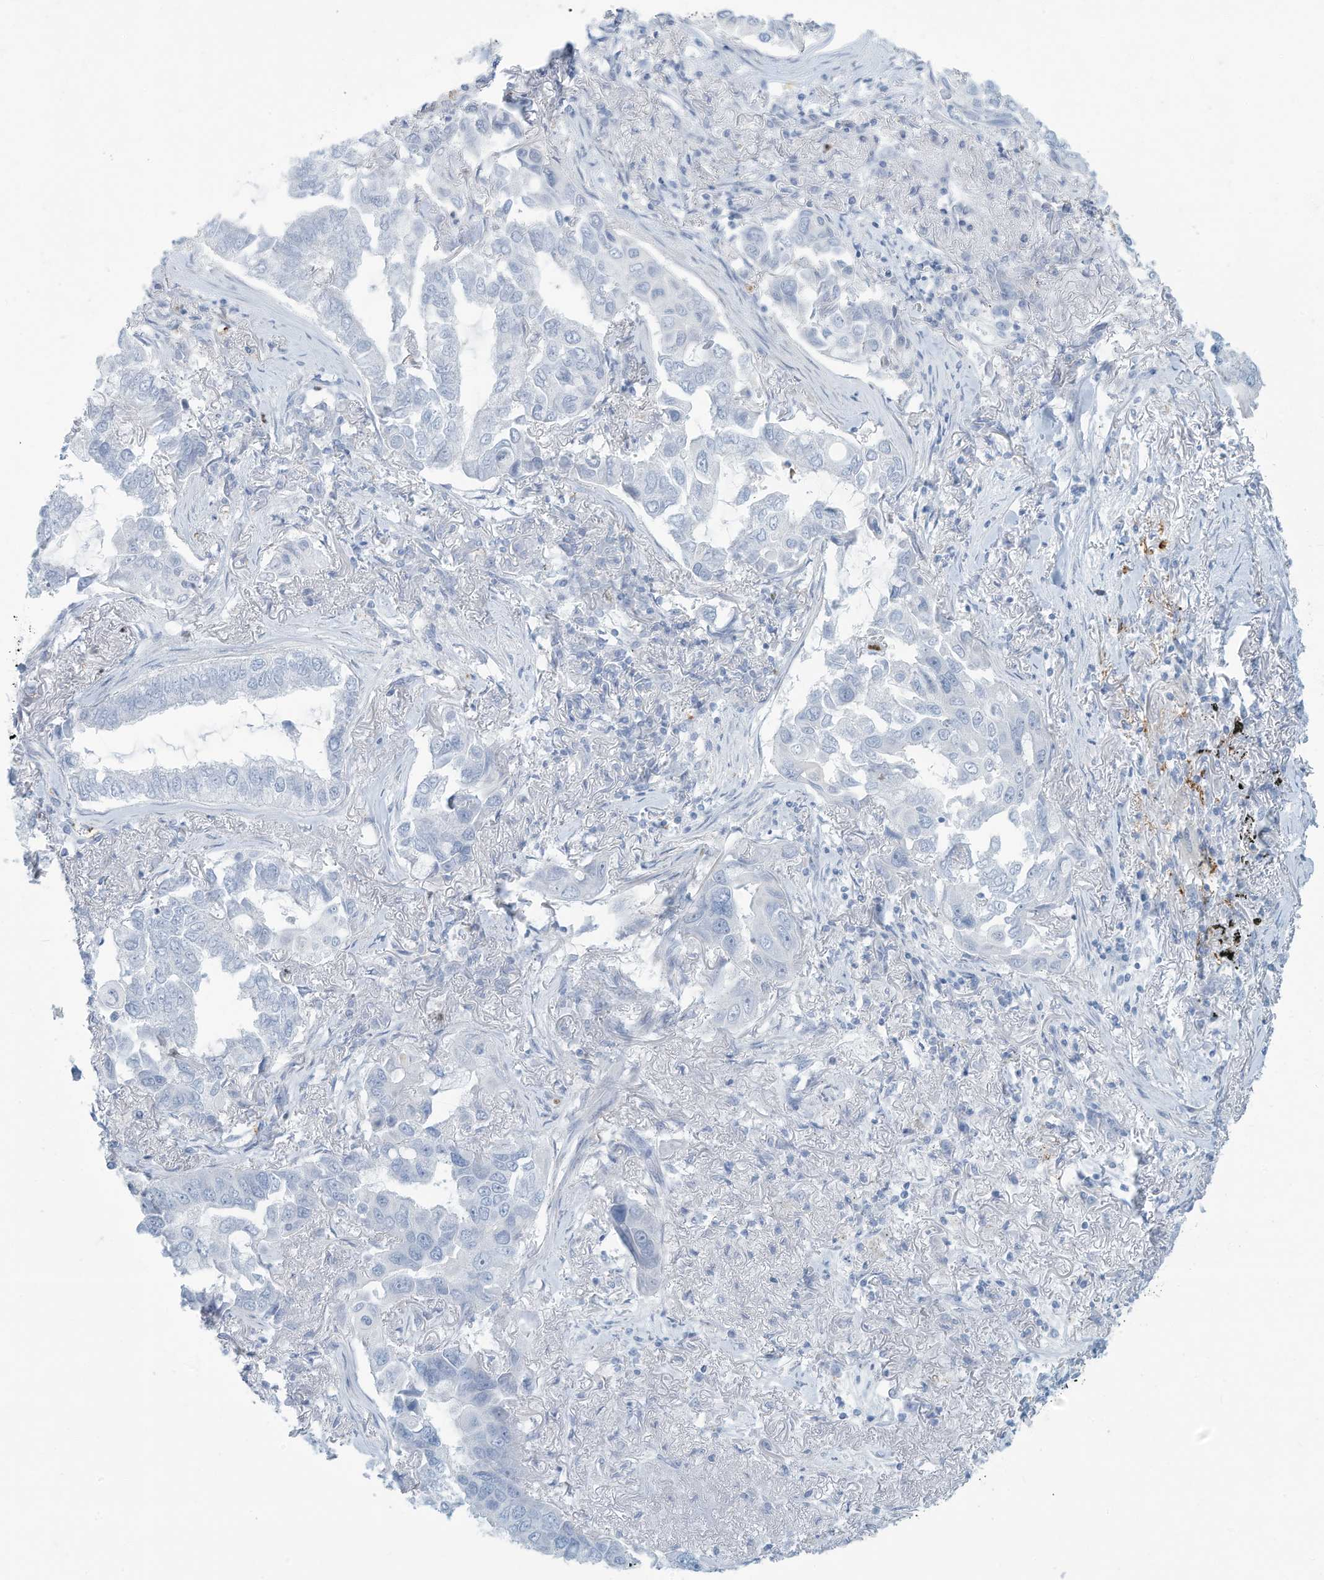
{"staining": {"intensity": "negative", "quantity": "none", "location": "none"}, "tissue": "lung cancer", "cell_type": "Tumor cells", "image_type": "cancer", "snomed": [{"axis": "morphology", "description": "Adenocarcinoma, NOS"}, {"axis": "topography", "description": "Lung"}], "caption": "There is no significant expression in tumor cells of lung adenocarcinoma. (DAB (3,3'-diaminobenzidine) IHC with hematoxylin counter stain).", "gene": "ERI2", "patient": {"sex": "male", "age": 64}}